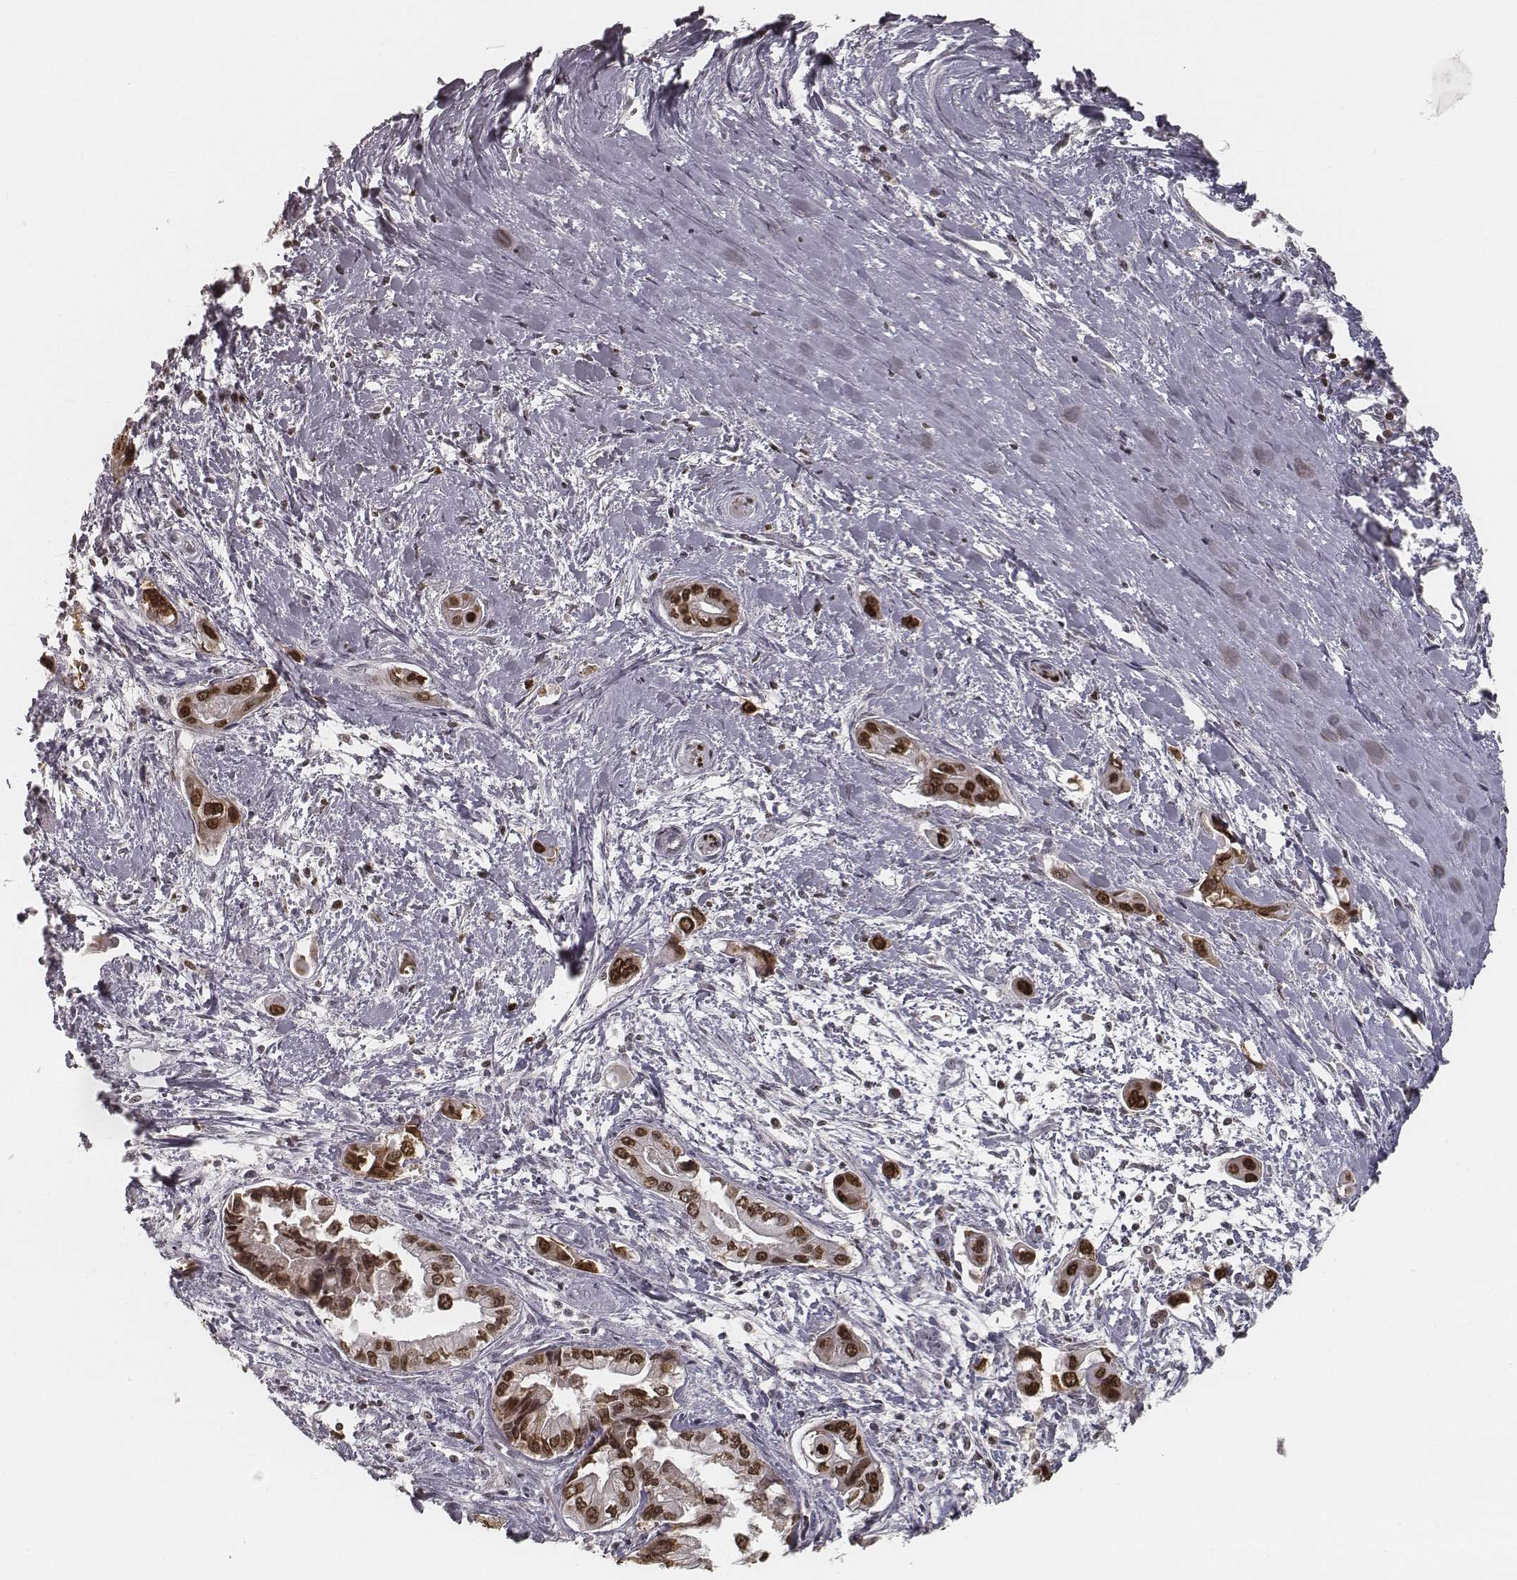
{"staining": {"intensity": "strong", "quantity": ">75%", "location": "nuclear"}, "tissue": "pancreatic cancer", "cell_type": "Tumor cells", "image_type": "cancer", "snomed": [{"axis": "morphology", "description": "Adenocarcinoma, NOS"}, {"axis": "topography", "description": "Pancreas"}], "caption": "Immunohistochemical staining of human adenocarcinoma (pancreatic) displays strong nuclear protein expression in approximately >75% of tumor cells. The protein of interest is shown in brown color, while the nuclei are stained blue.", "gene": "HMGA2", "patient": {"sex": "male", "age": 60}}